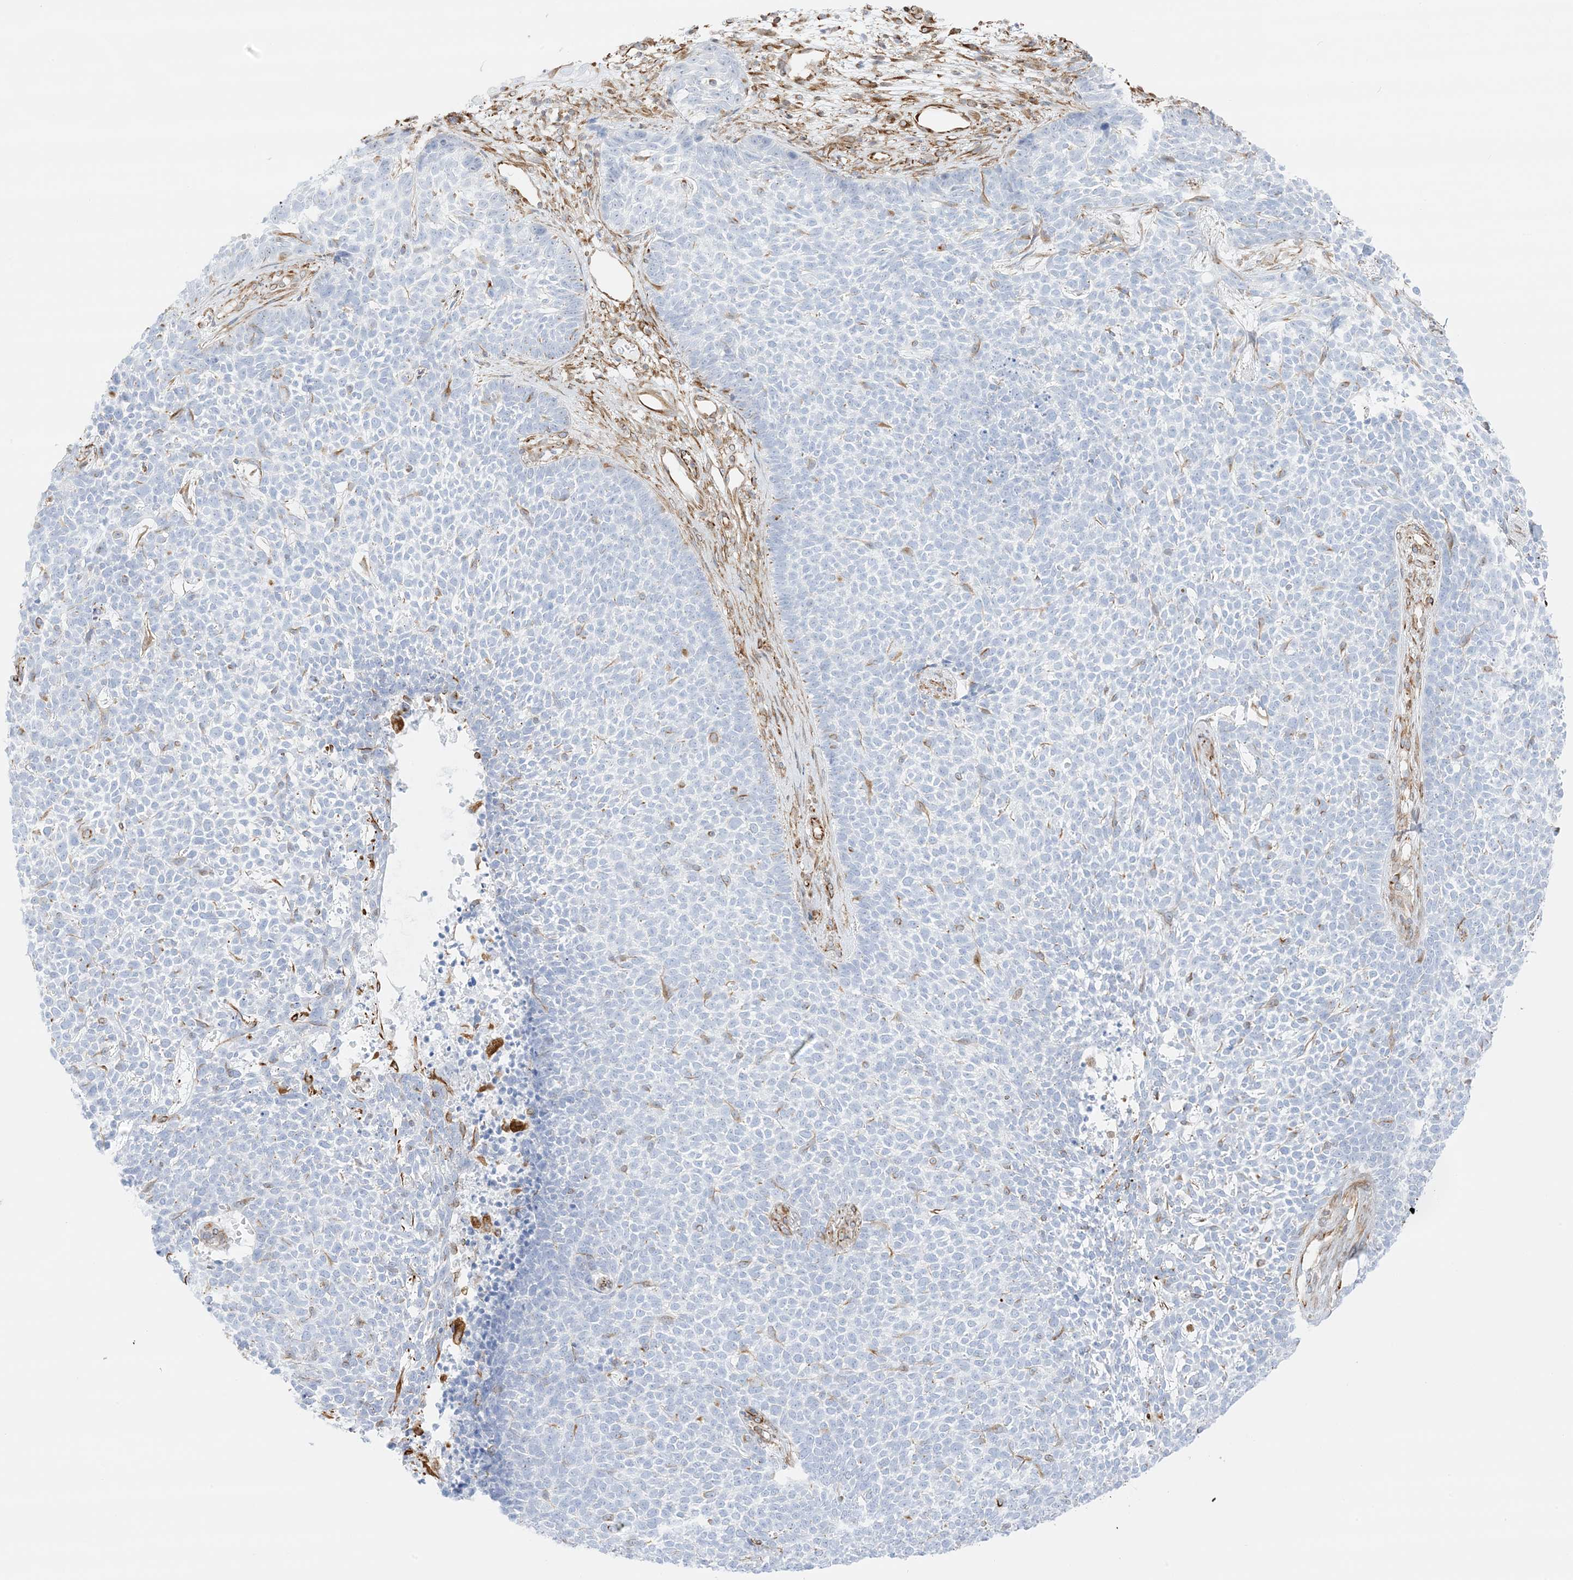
{"staining": {"intensity": "negative", "quantity": "none", "location": "none"}, "tissue": "skin cancer", "cell_type": "Tumor cells", "image_type": "cancer", "snomed": [{"axis": "morphology", "description": "Basal cell carcinoma"}, {"axis": "topography", "description": "Skin"}], "caption": "Immunohistochemical staining of human skin basal cell carcinoma demonstrates no significant staining in tumor cells.", "gene": "PID1", "patient": {"sex": "female", "age": 84}}